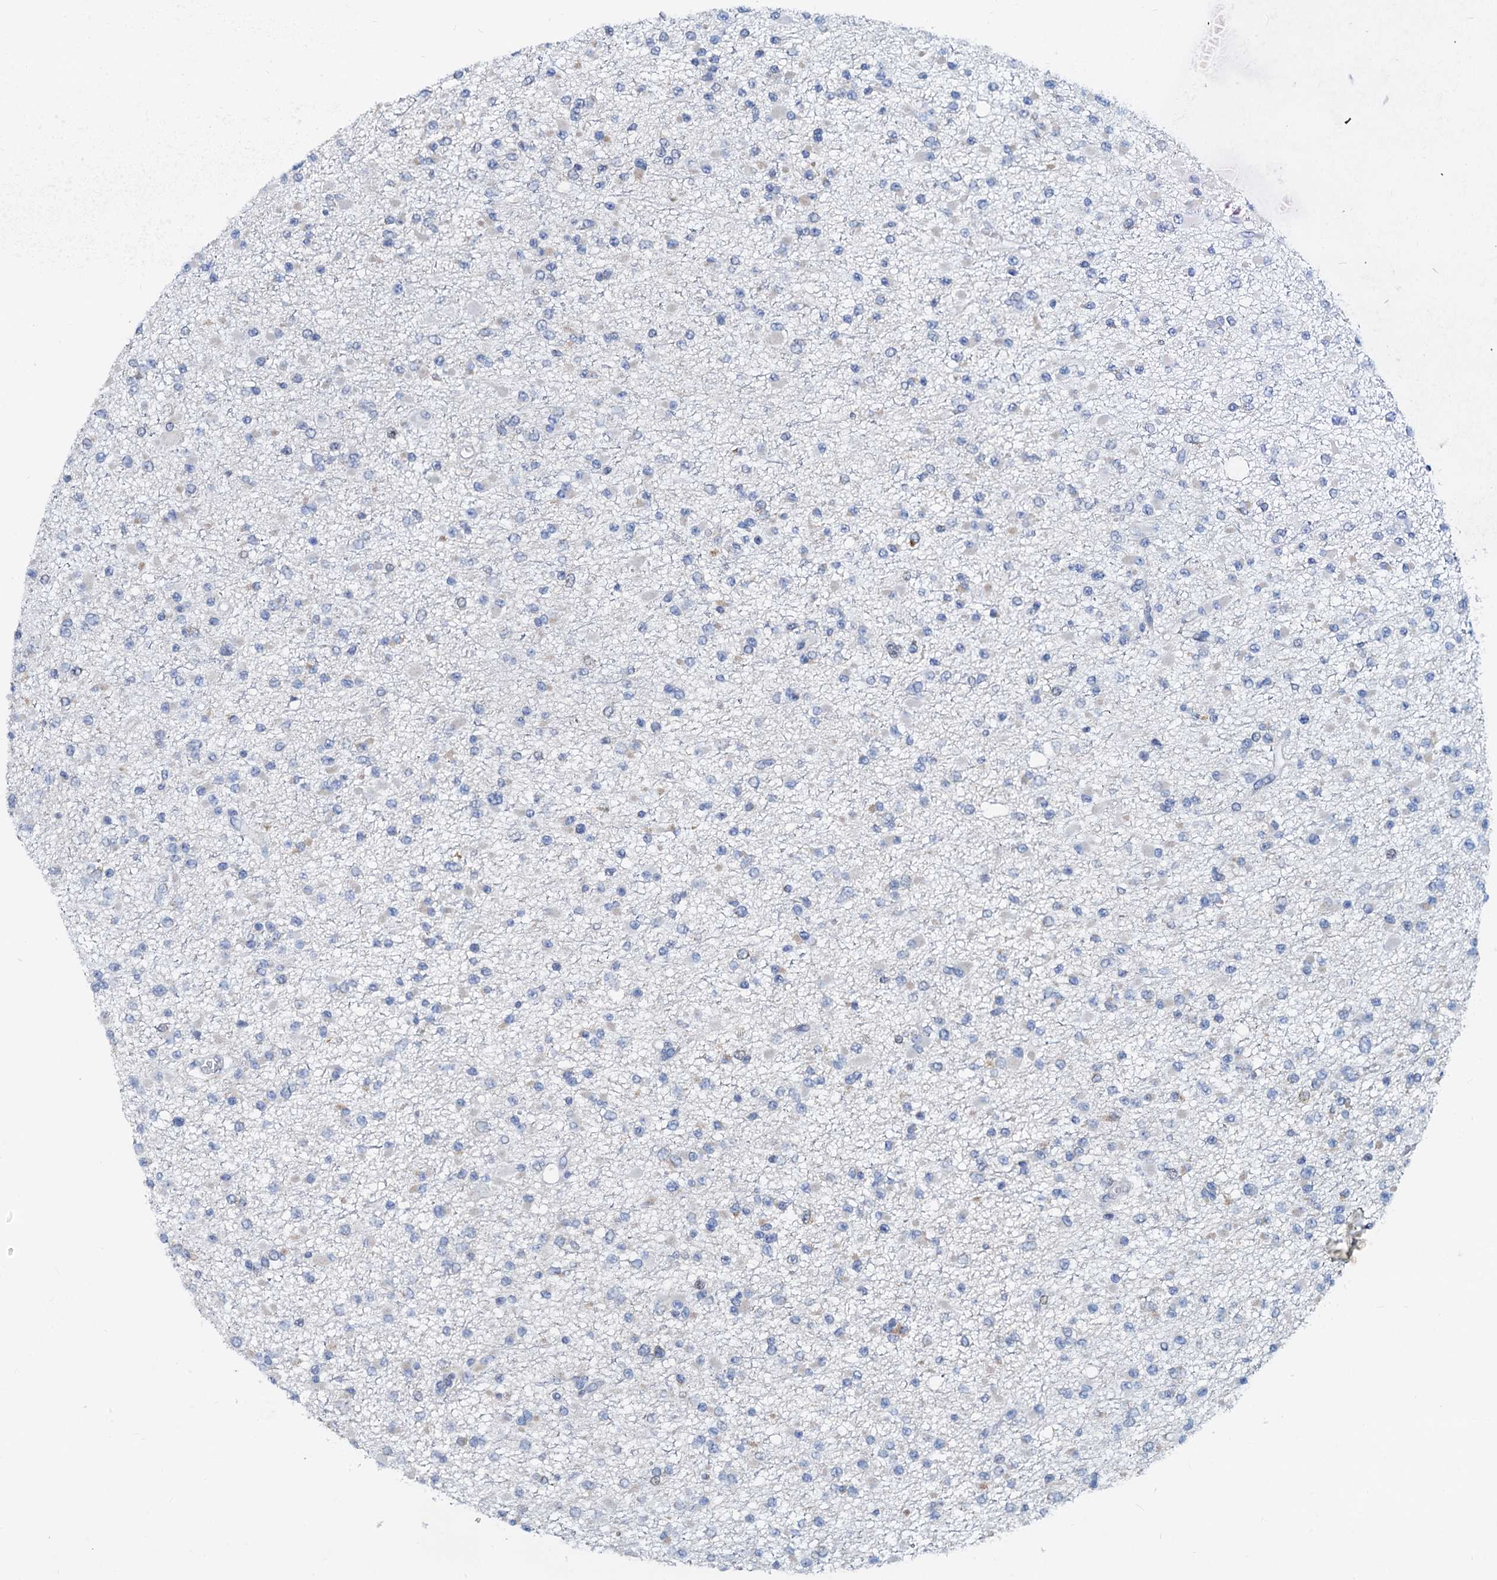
{"staining": {"intensity": "negative", "quantity": "none", "location": "none"}, "tissue": "glioma", "cell_type": "Tumor cells", "image_type": "cancer", "snomed": [{"axis": "morphology", "description": "Glioma, malignant, Low grade"}, {"axis": "topography", "description": "Brain"}], "caption": "Immunohistochemical staining of glioma demonstrates no significant staining in tumor cells.", "gene": "PTGES3", "patient": {"sex": "female", "age": 22}}